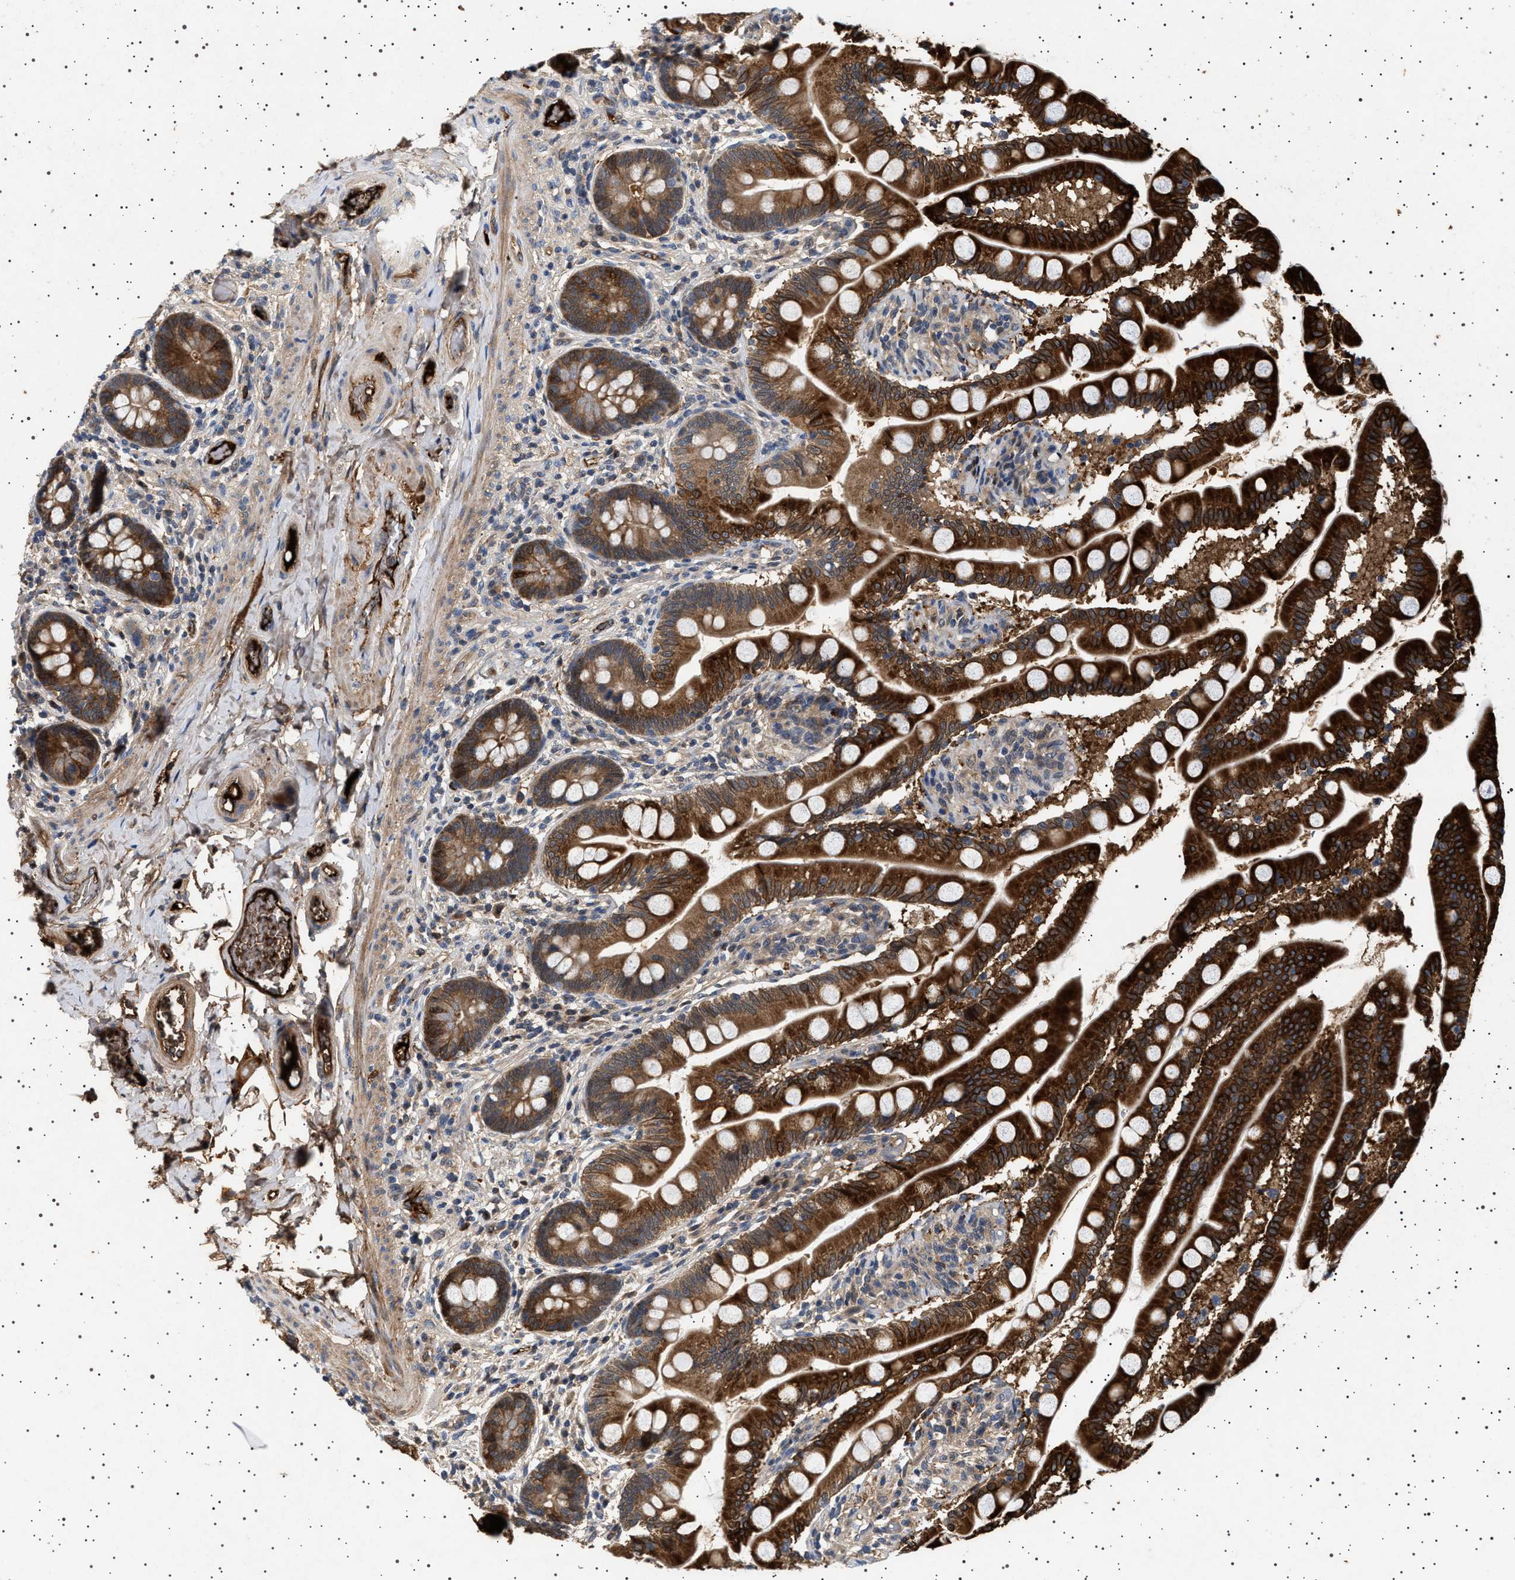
{"staining": {"intensity": "strong", "quantity": "25%-75%", "location": "cytoplasmic/membranous"}, "tissue": "small intestine", "cell_type": "Glandular cells", "image_type": "normal", "snomed": [{"axis": "morphology", "description": "Normal tissue, NOS"}, {"axis": "topography", "description": "Small intestine"}], "caption": "Protein expression analysis of unremarkable small intestine displays strong cytoplasmic/membranous expression in about 25%-75% of glandular cells. Nuclei are stained in blue.", "gene": "FICD", "patient": {"sex": "female", "age": 56}}